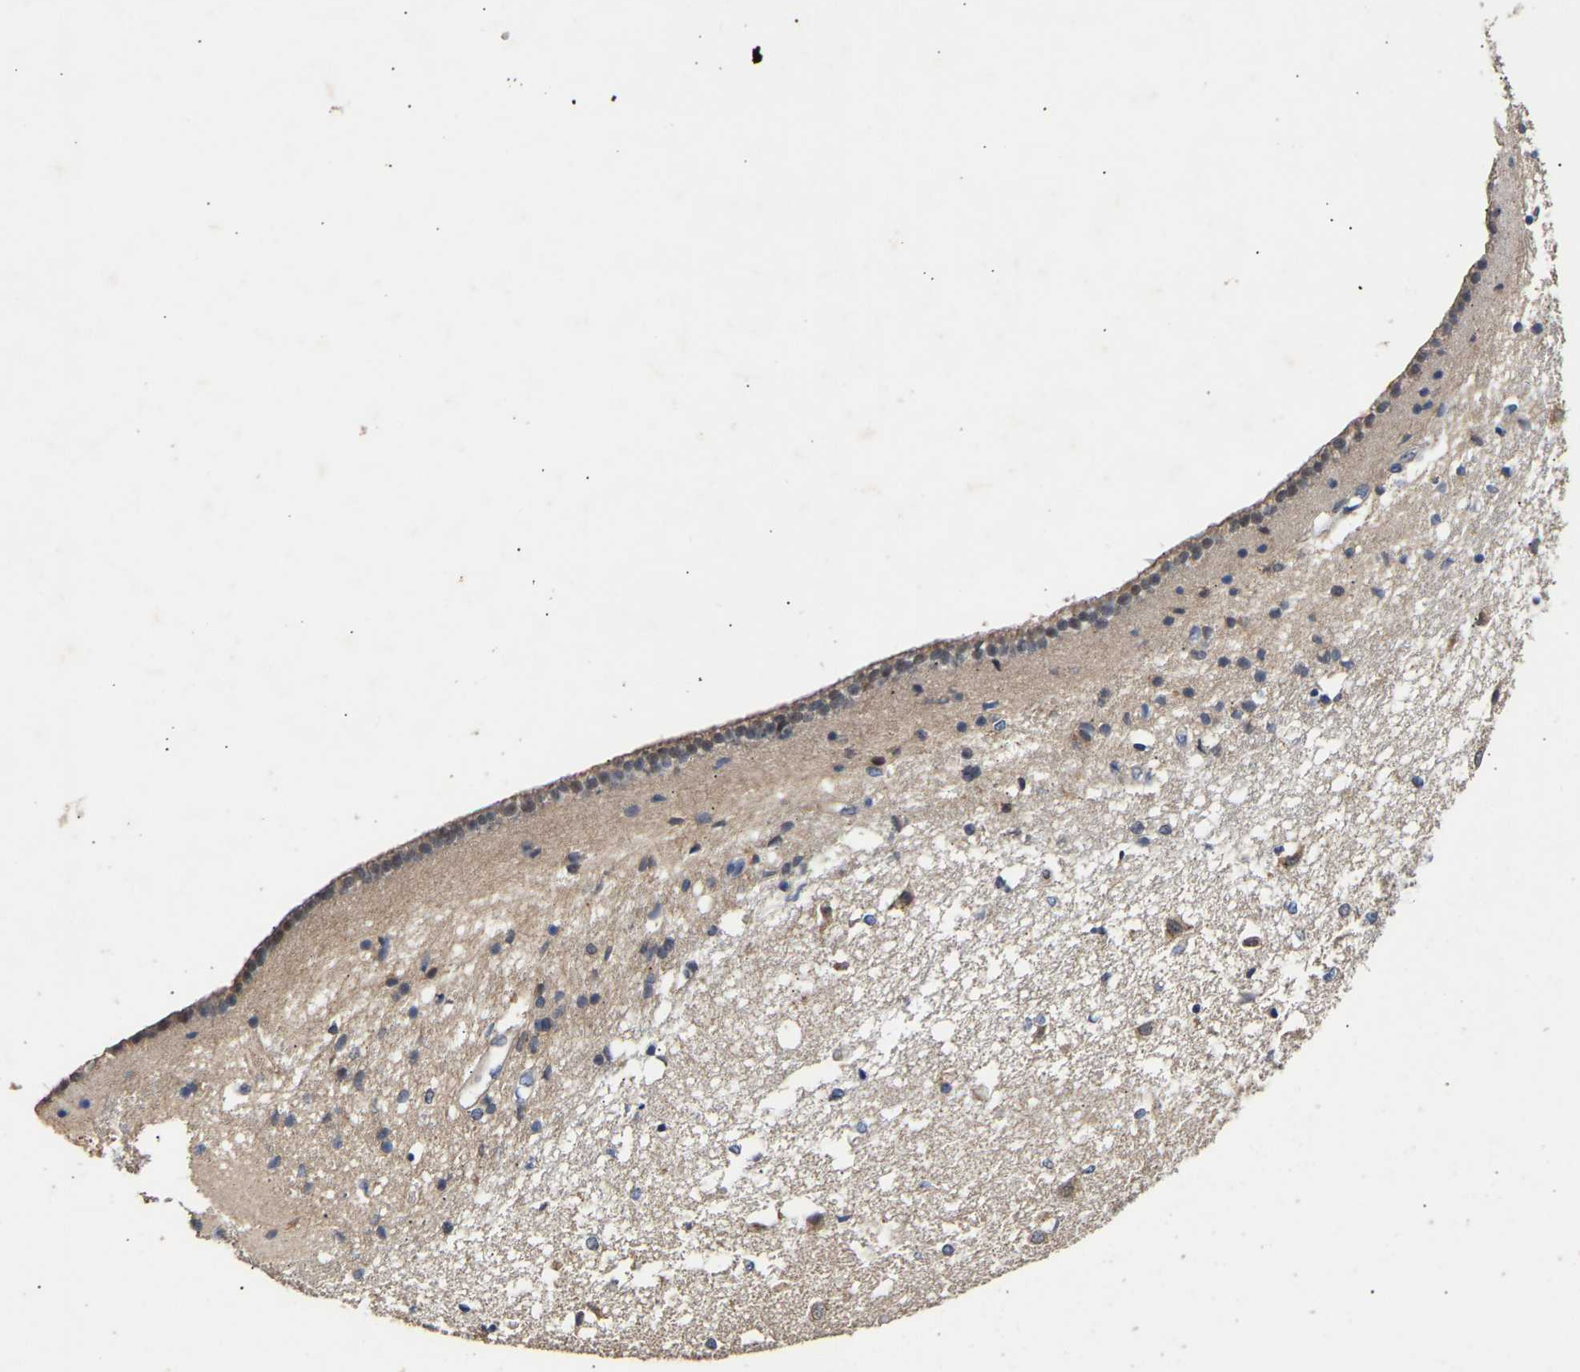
{"staining": {"intensity": "weak", "quantity": "<25%", "location": "cytoplasmic/membranous"}, "tissue": "caudate", "cell_type": "Glial cells", "image_type": "normal", "snomed": [{"axis": "morphology", "description": "Normal tissue, NOS"}, {"axis": "topography", "description": "Lateral ventricle wall"}], "caption": "The immunohistochemistry (IHC) micrograph has no significant expression in glial cells of caudate. (DAB IHC, high magnification).", "gene": "KASH5", "patient": {"sex": "male", "age": 45}}